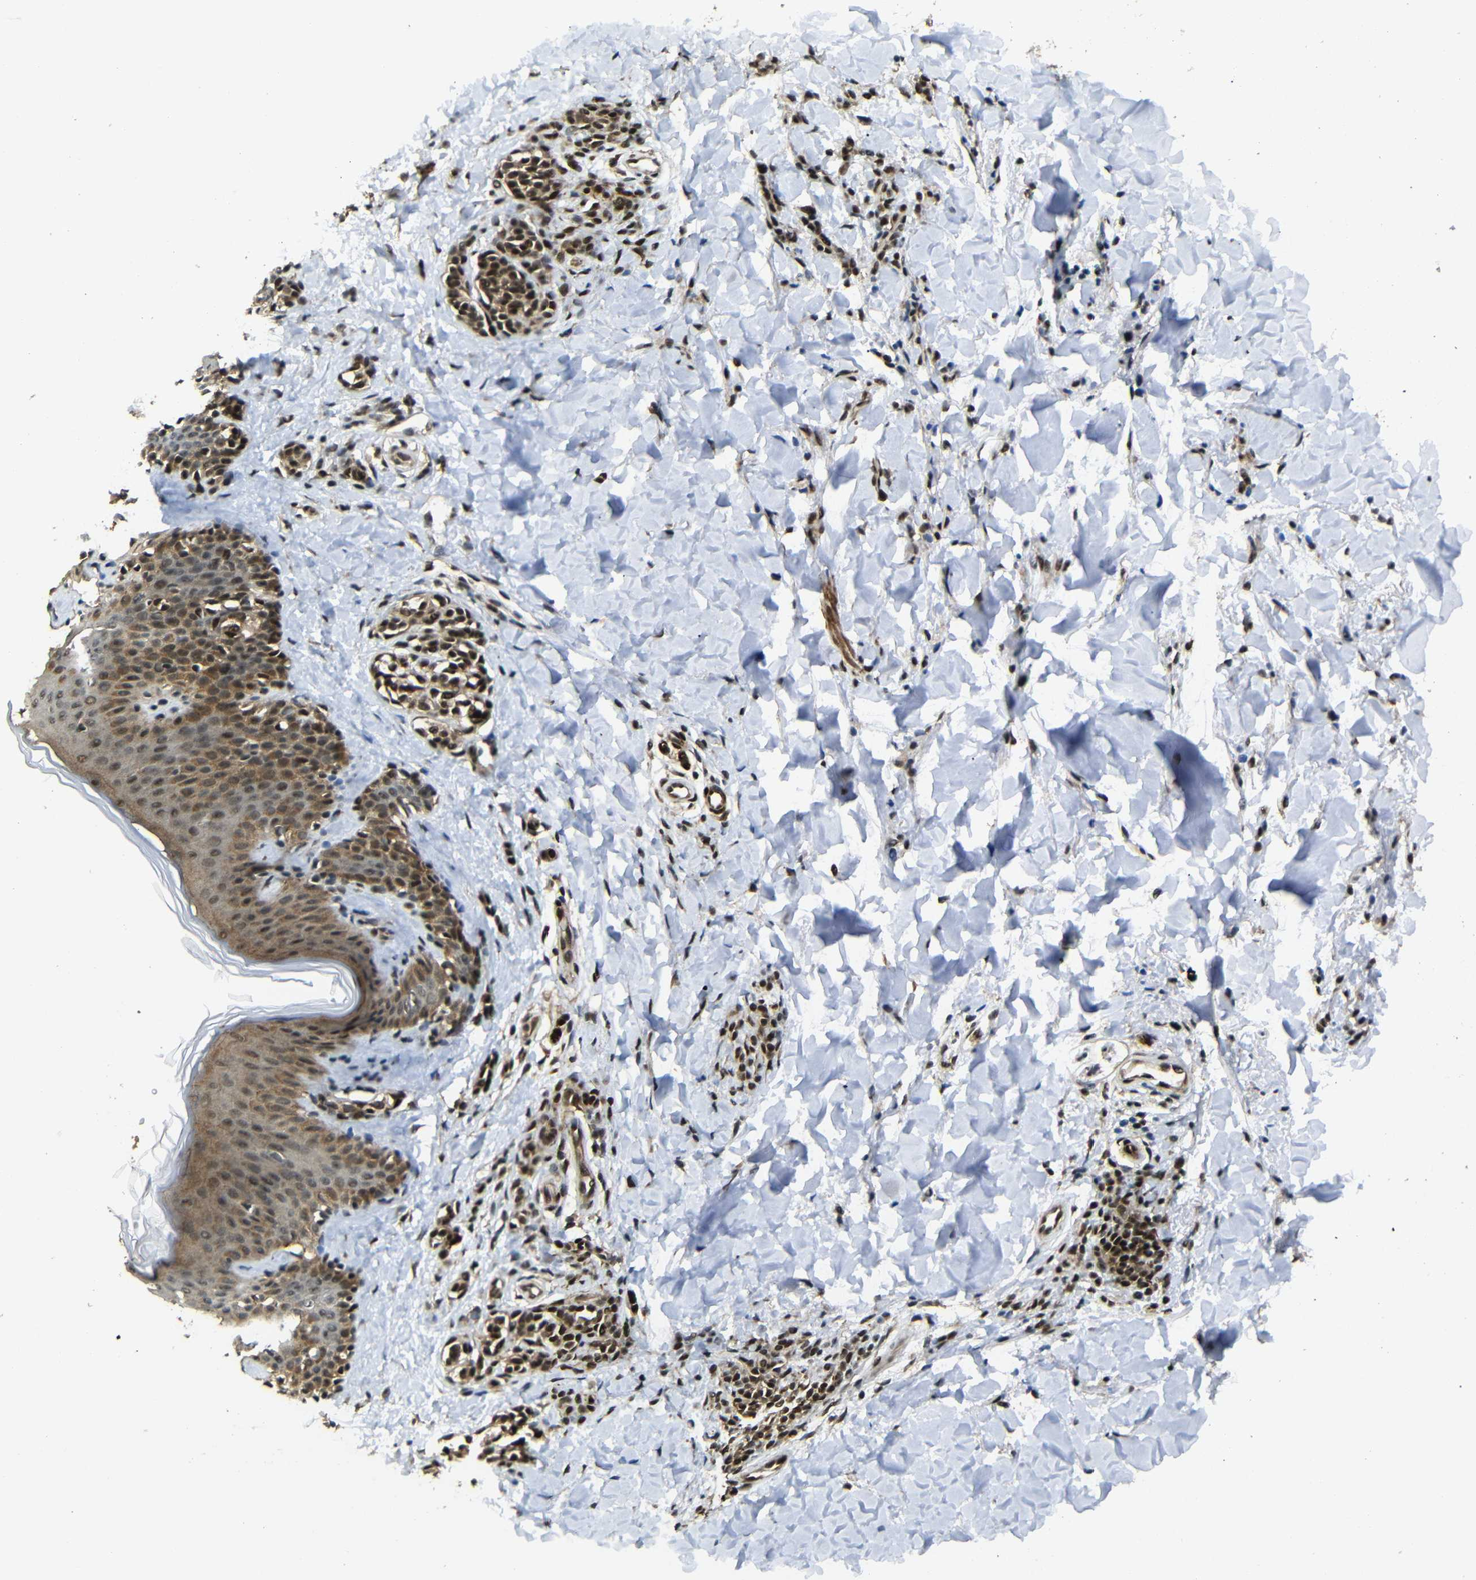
{"staining": {"intensity": "moderate", "quantity": ">75%", "location": "cytoplasmic/membranous,nuclear"}, "tissue": "skin", "cell_type": "Fibroblasts", "image_type": "normal", "snomed": [{"axis": "morphology", "description": "Normal tissue, NOS"}, {"axis": "topography", "description": "Skin"}], "caption": "Immunohistochemical staining of benign human skin reveals medium levels of moderate cytoplasmic/membranous,nuclear positivity in approximately >75% of fibroblasts. (DAB IHC with brightfield microscopy, high magnification).", "gene": "TBX2", "patient": {"sex": "male", "age": 16}}